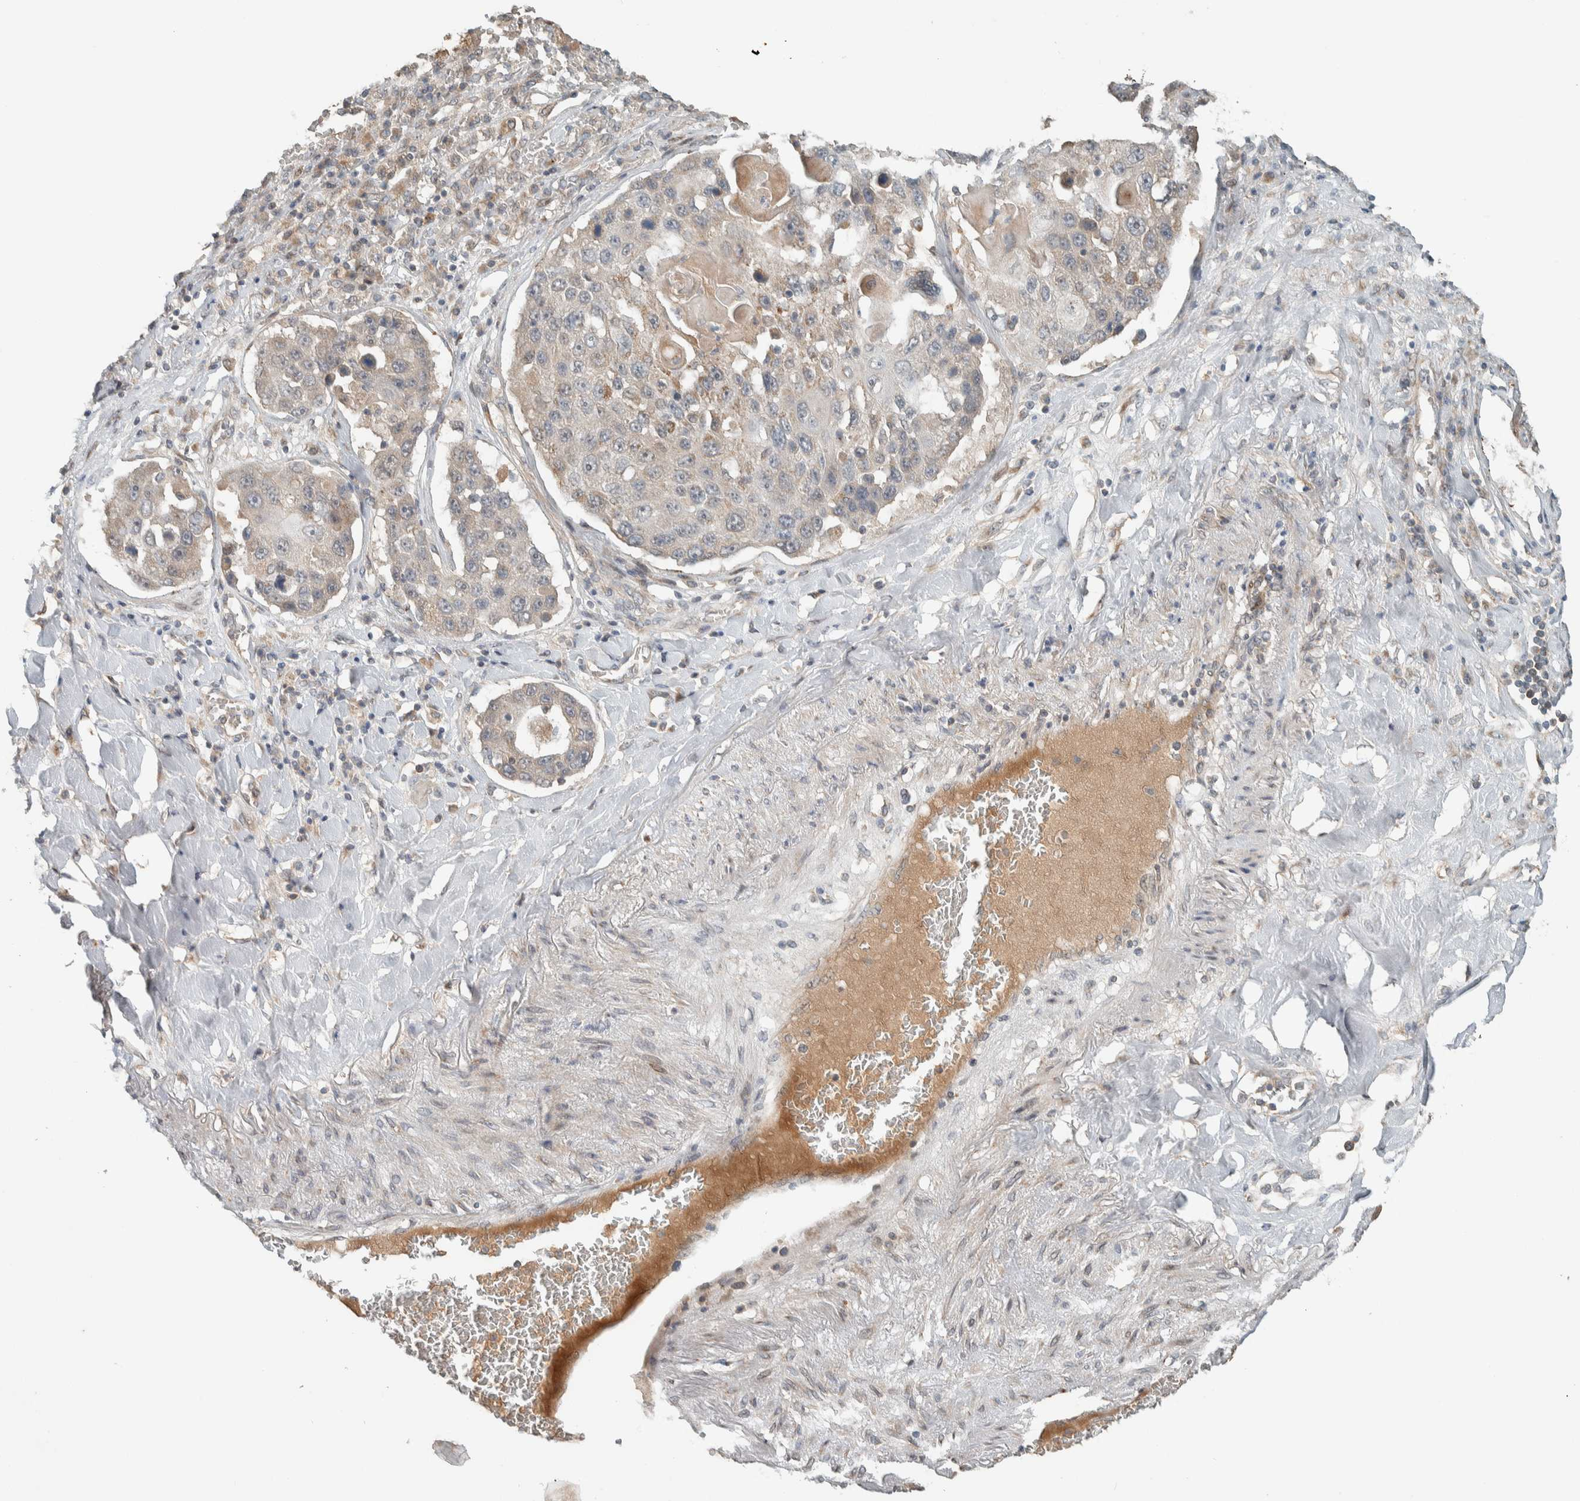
{"staining": {"intensity": "weak", "quantity": "<25%", "location": "cytoplasmic/membranous"}, "tissue": "lung cancer", "cell_type": "Tumor cells", "image_type": "cancer", "snomed": [{"axis": "morphology", "description": "Squamous cell carcinoma, NOS"}, {"axis": "topography", "description": "Lung"}], "caption": "Micrograph shows no protein staining in tumor cells of lung squamous cell carcinoma tissue. (Brightfield microscopy of DAB IHC at high magnification).", "gene": "NBR1", "patient": {"sex": "male", "age": 61}}